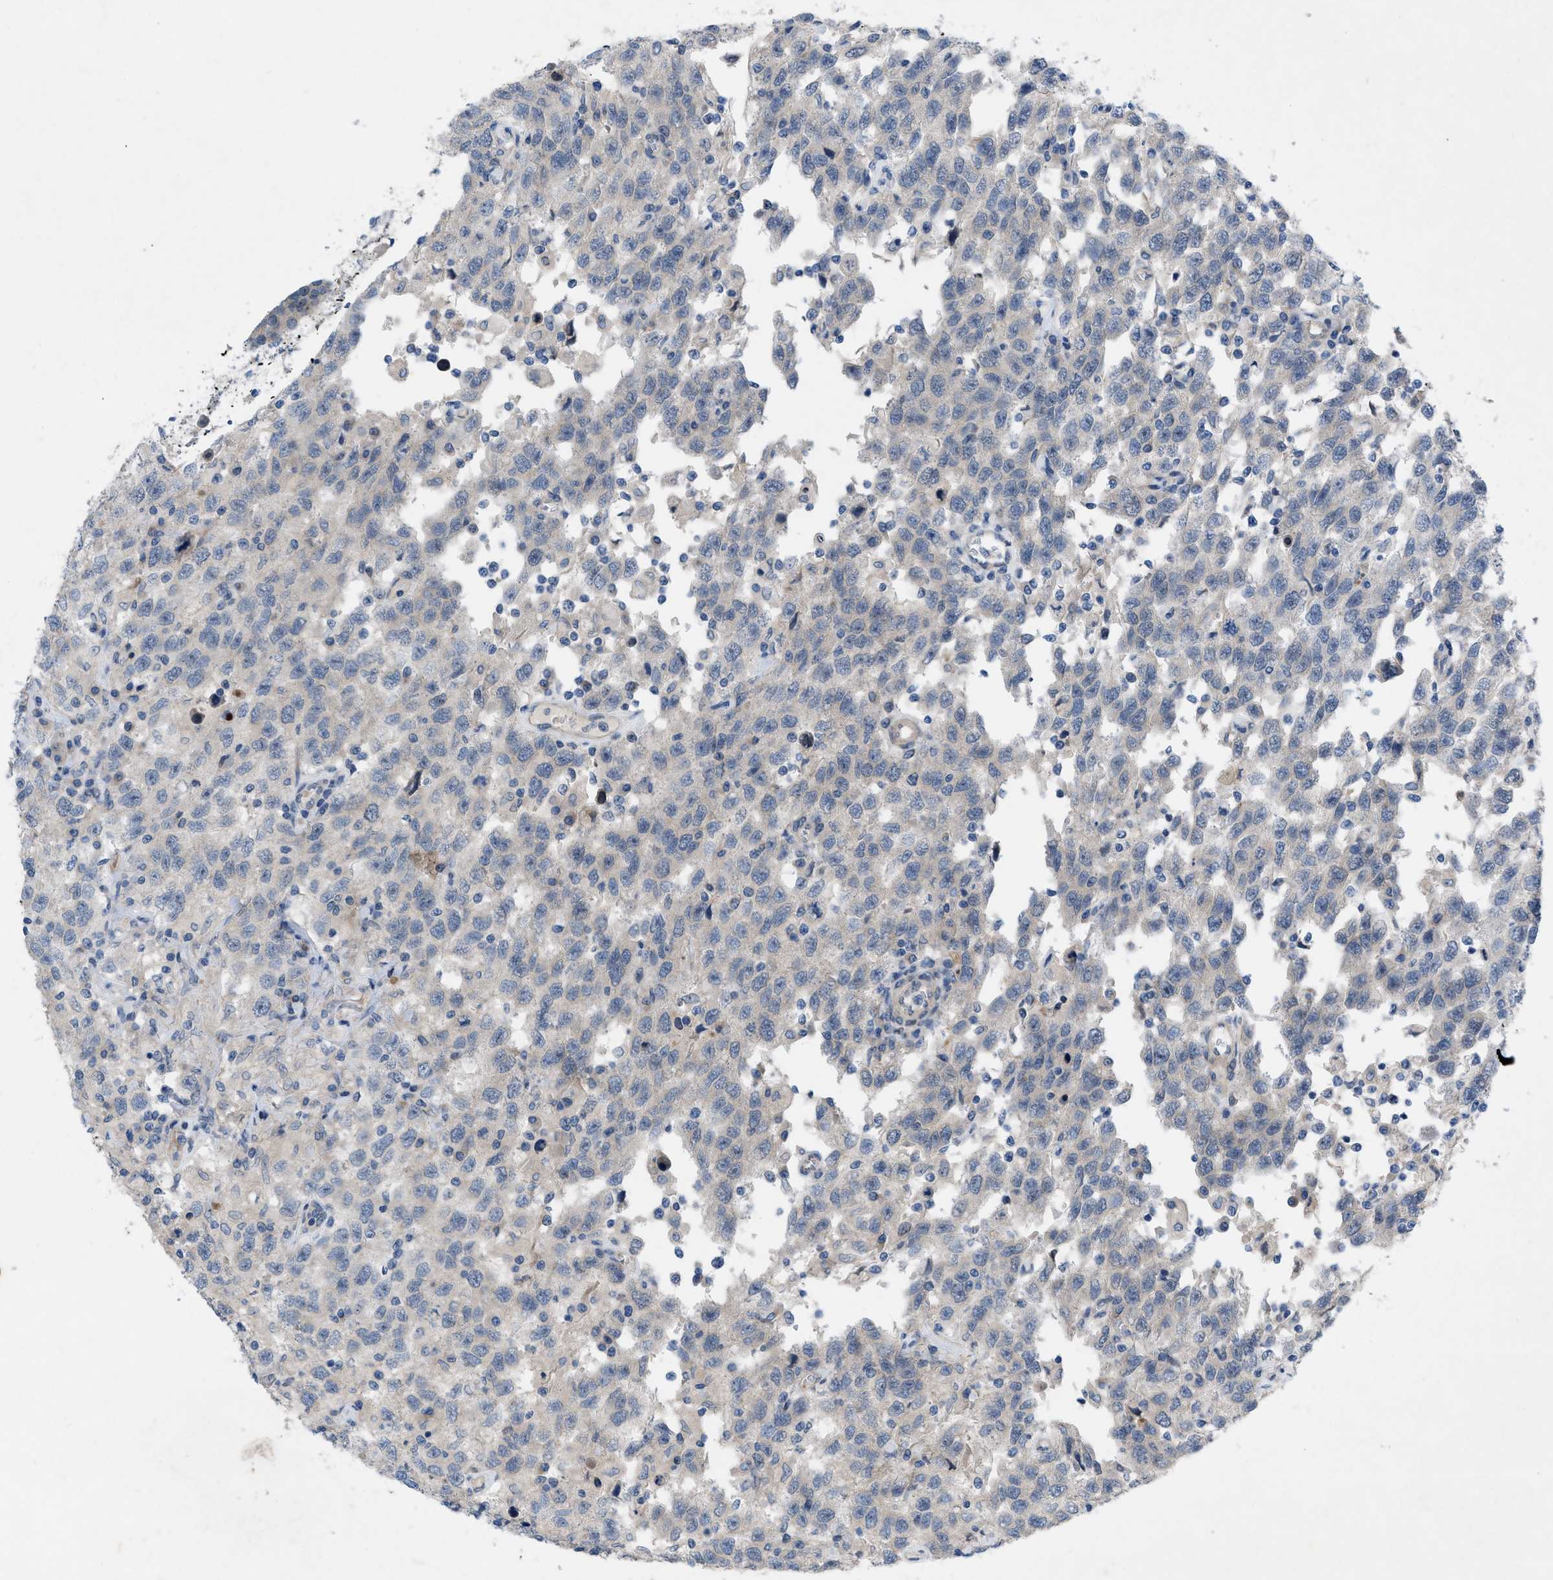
{"staining": {"intensity": "negative", "quantity": "none", "location": "none"}, "tissue": "testis cancer", "cell_type": "Tumor cells", "image_type": "cancer", "snomed": [{"axis": "morphology", "description": "Seminoma, NOS"}, {"axis": "topography", "description": "Testis"}], "caption": "Immunohistochemistry (IHC) micrograph of neoplastic tissue: human seminoma (testis) stained with DAB (3,3'-diaminobenzidine) shows no significant protein expression in tumor cells. Nuclei are stained in blue.", "gene": "NDEL1", "patient": {"sex": "male", "age": 41}}